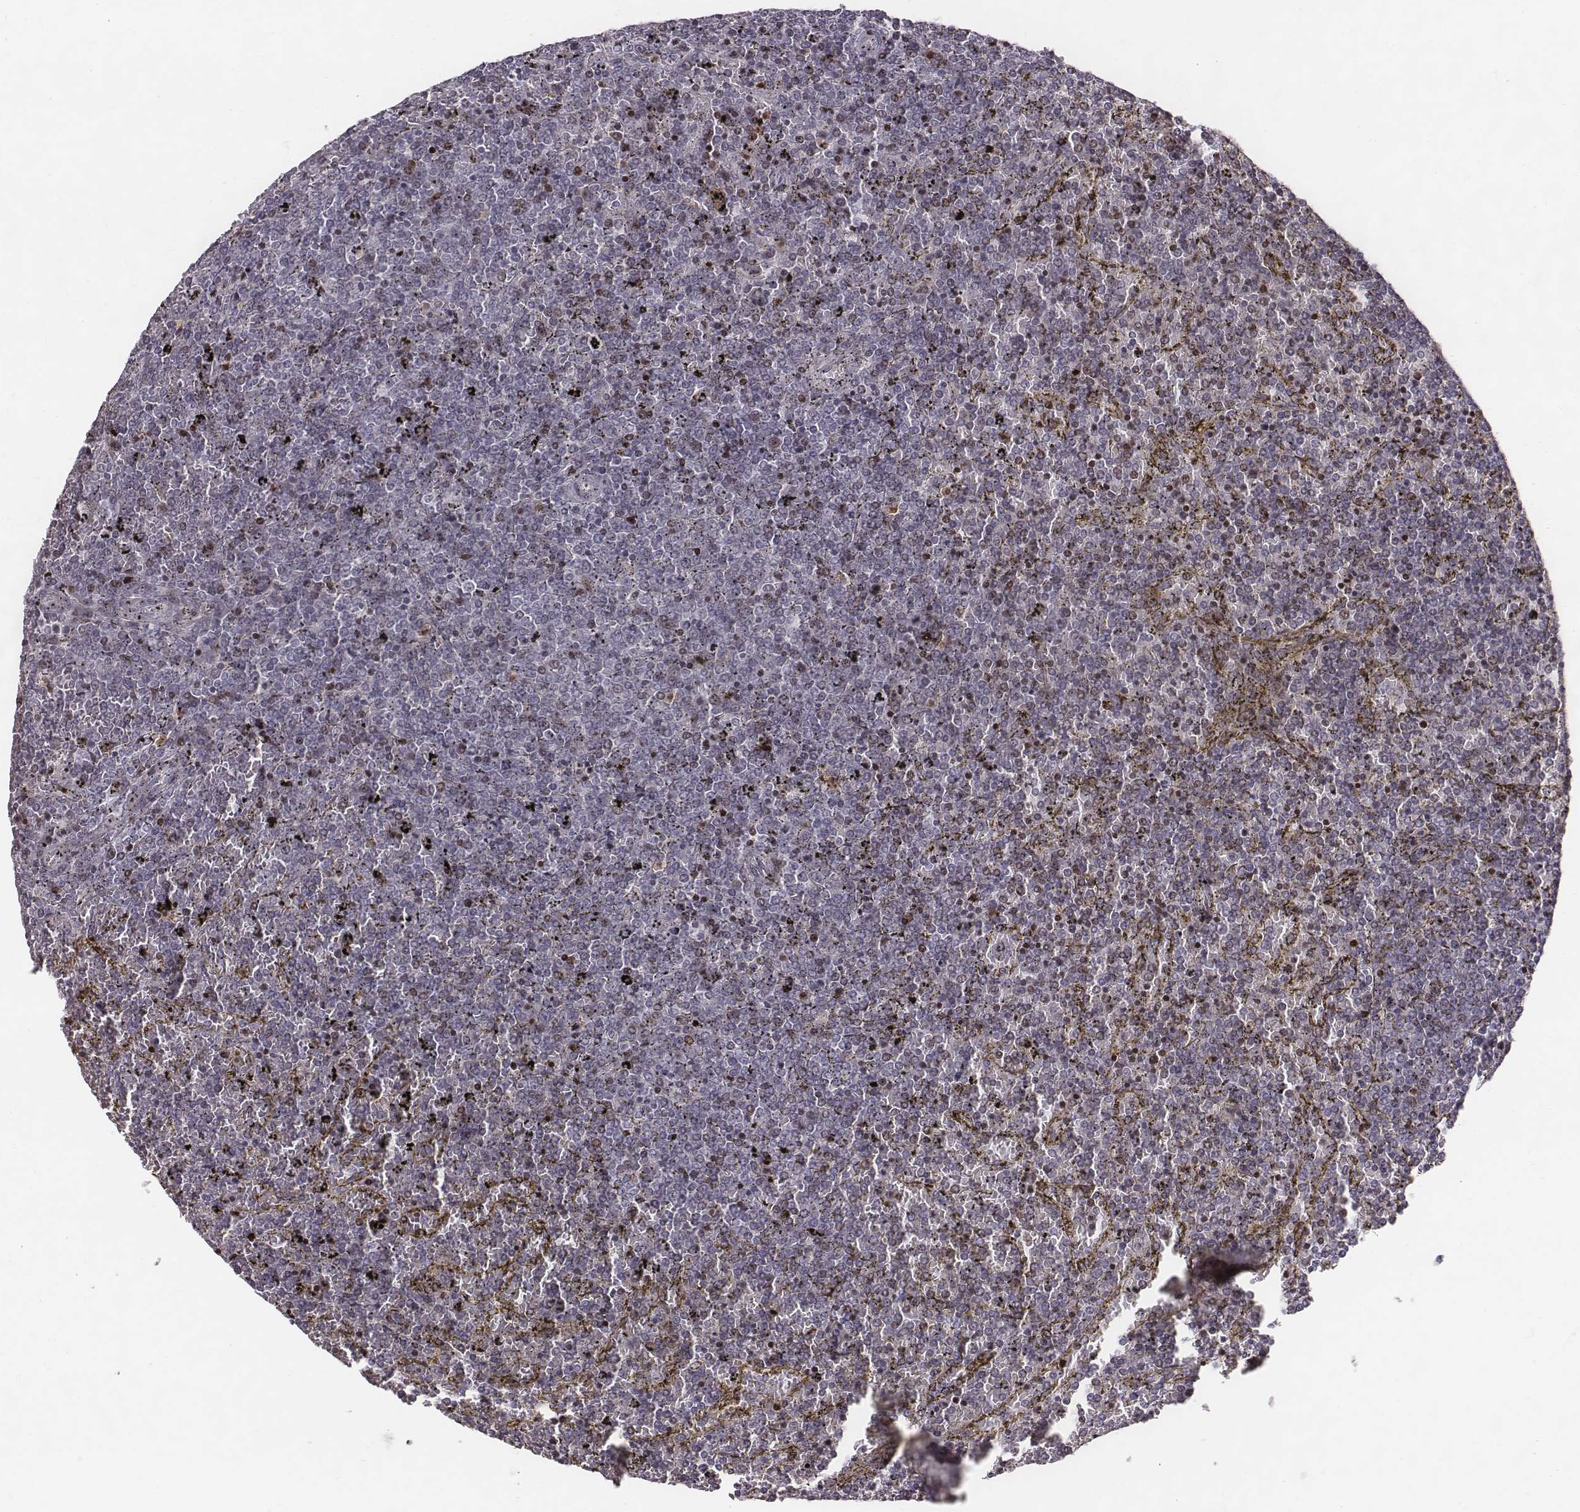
{"staining": {"intensity": "negative", "quantity": "none", "location": "none"}, "tissue": "lymphoma", "cell_type": "Tumor cells", "image_type": "cancer", "snomed": [{"axis": "morphology", "description": "Malignant lymphoma, non-Hodgkin's type, Low grade"}, {"axis": "topography", "description": "Spleen"}], "caption": "IHC photomicrograph of neoplastic tissue: human lymphoma stained with DAB (3,3'-diaminobenzidine) exhibits no significant protein staining in tumor cells.", "gene": "NDC1", "patient": {"sex": "female", "age": 77}}